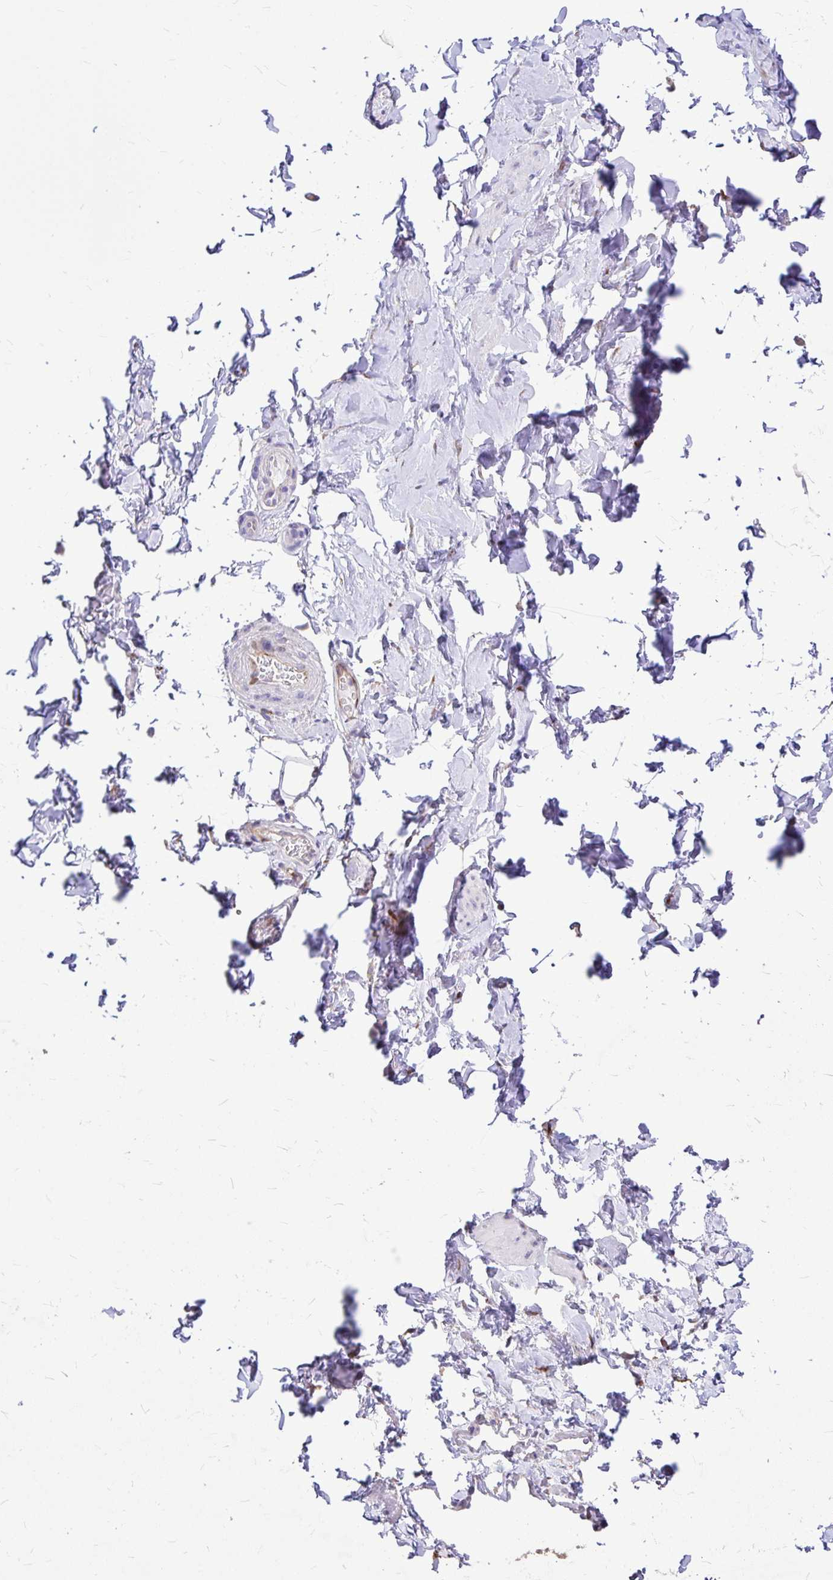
{"staining": {"intensity": "negative", "quantity": "none", "location": "none"}, "tissue": "adipose tissue", "cell_type": "Adipocytes", "image_type": "normal", "snomed": [{"axis": "morphology", "description": "Normal tissue, NOS"}, {"axis": "topography", "description": "Epididymis, spermatic cord, NOS"}, {"axis": "topography", "description": "Epididymis"}, {"axis": "topography", "description": "Peripheral nerve tissue"}], "caption": "High power microscopy micrograph of an immunohistochemistry (IHC) micrograph of unremarkable adipose tissue, revealing no significant staining in adipocytes. Brightfield microscopy of immunohistochemistry (IHC) stained with DAB (brown) and hematoxylin (blue), captured at high magnification.", "gene": "GABBR2", "patient": {"sex": "male", "age": 29}}